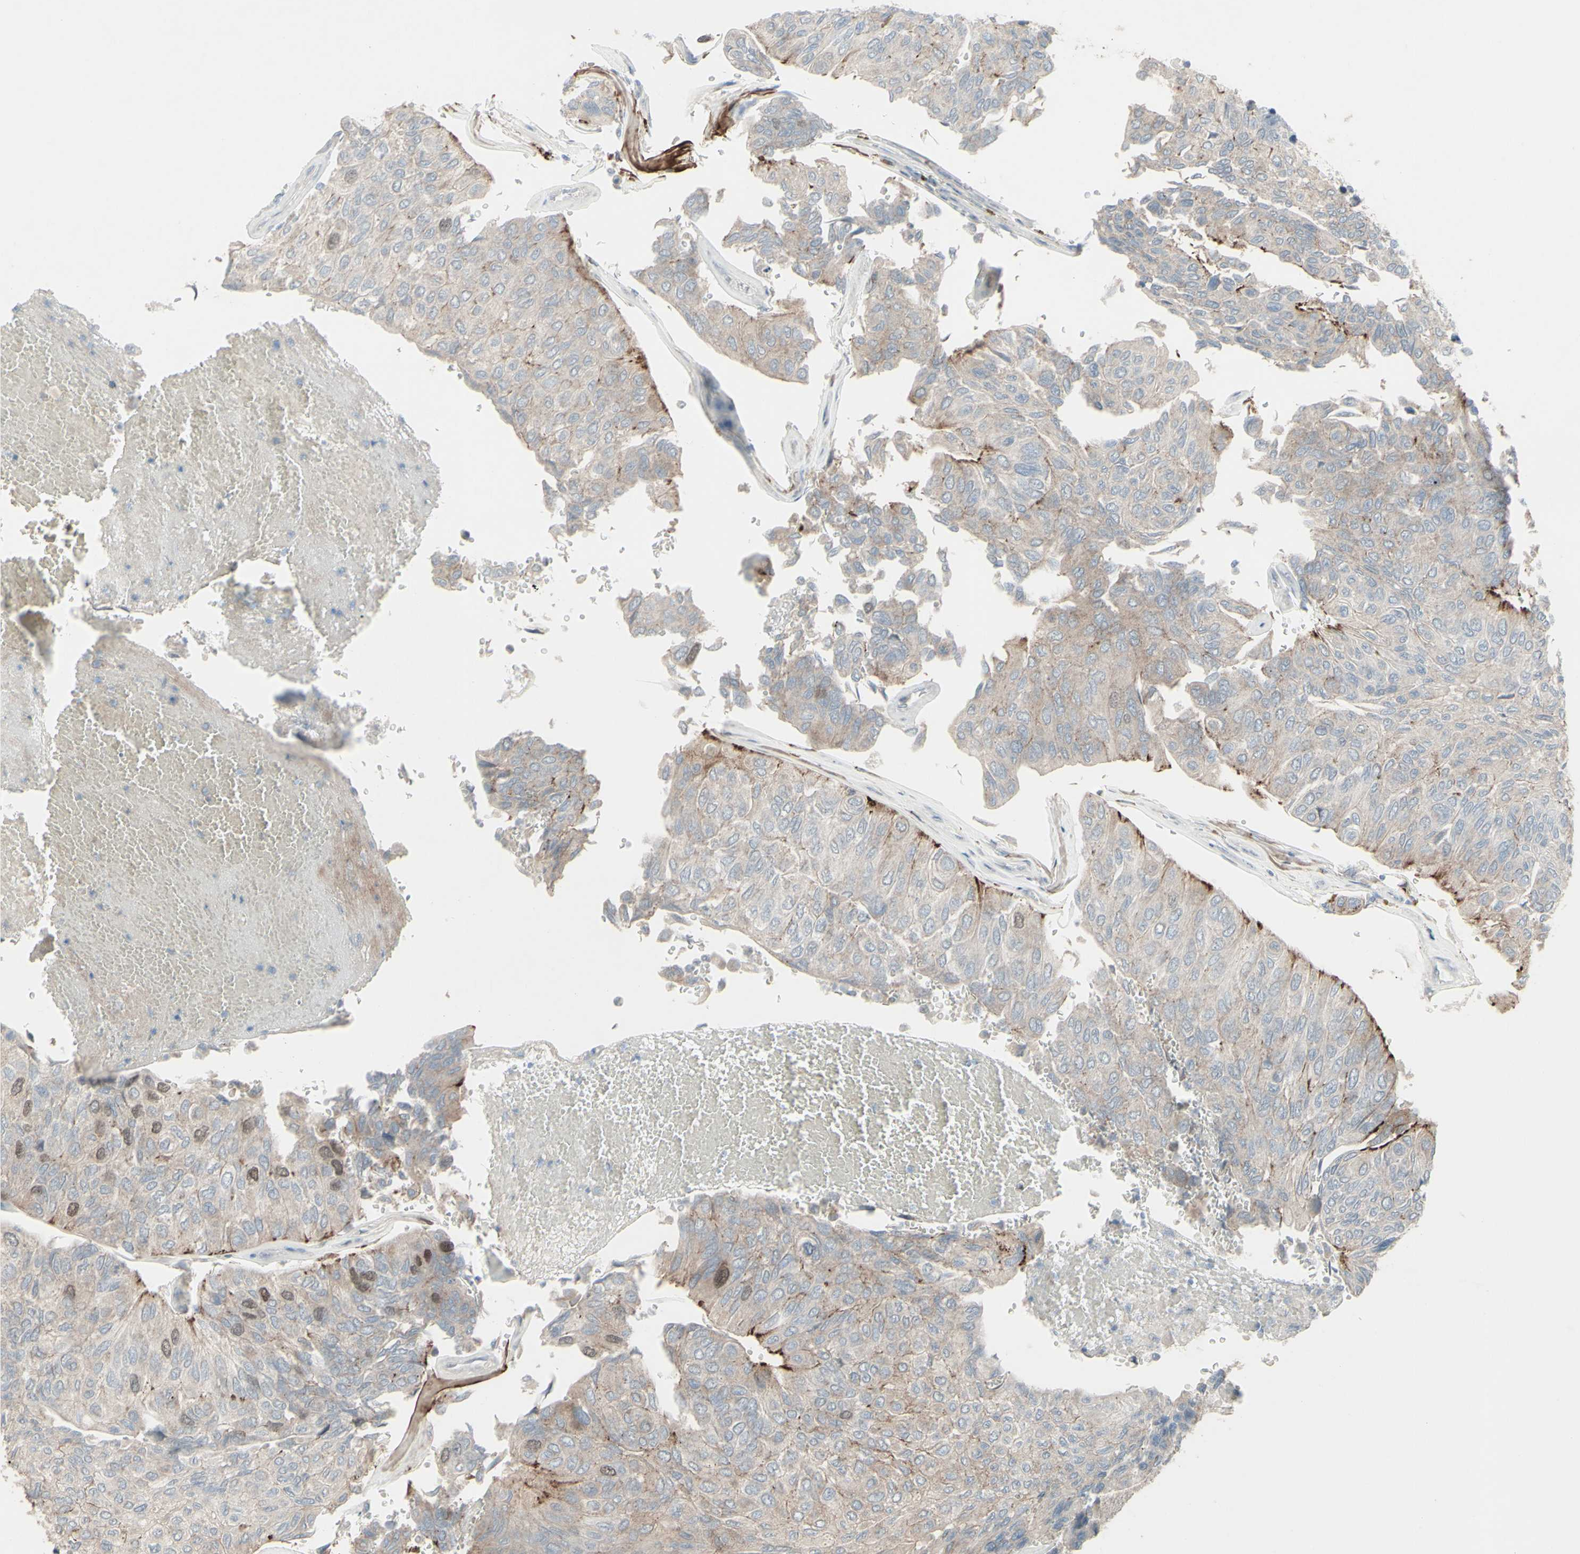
{"staining": {"intensity": "moderate", "quantity": "<25%", "location": "cytoplasmic/membranous,nuclear"}, "tissue": "urothelial cancer", "cell_type": "Tumor cells", "image_type": "cancer", "snomed": [{"axis": "morphology", "description": "Urothelial carcinoma, High grade"}, {"axis": "topography", "description": "Urinary bladder"}], "caption": "This histopathology image demonstrates immunohistochemistry staining of urothelial cancer, with low moderate cytoplasmic/membranous and nuclear expression in about <25% of tumor cells.", "gene": "GMNN", "patient": {"sex": "male", "age": 66}}